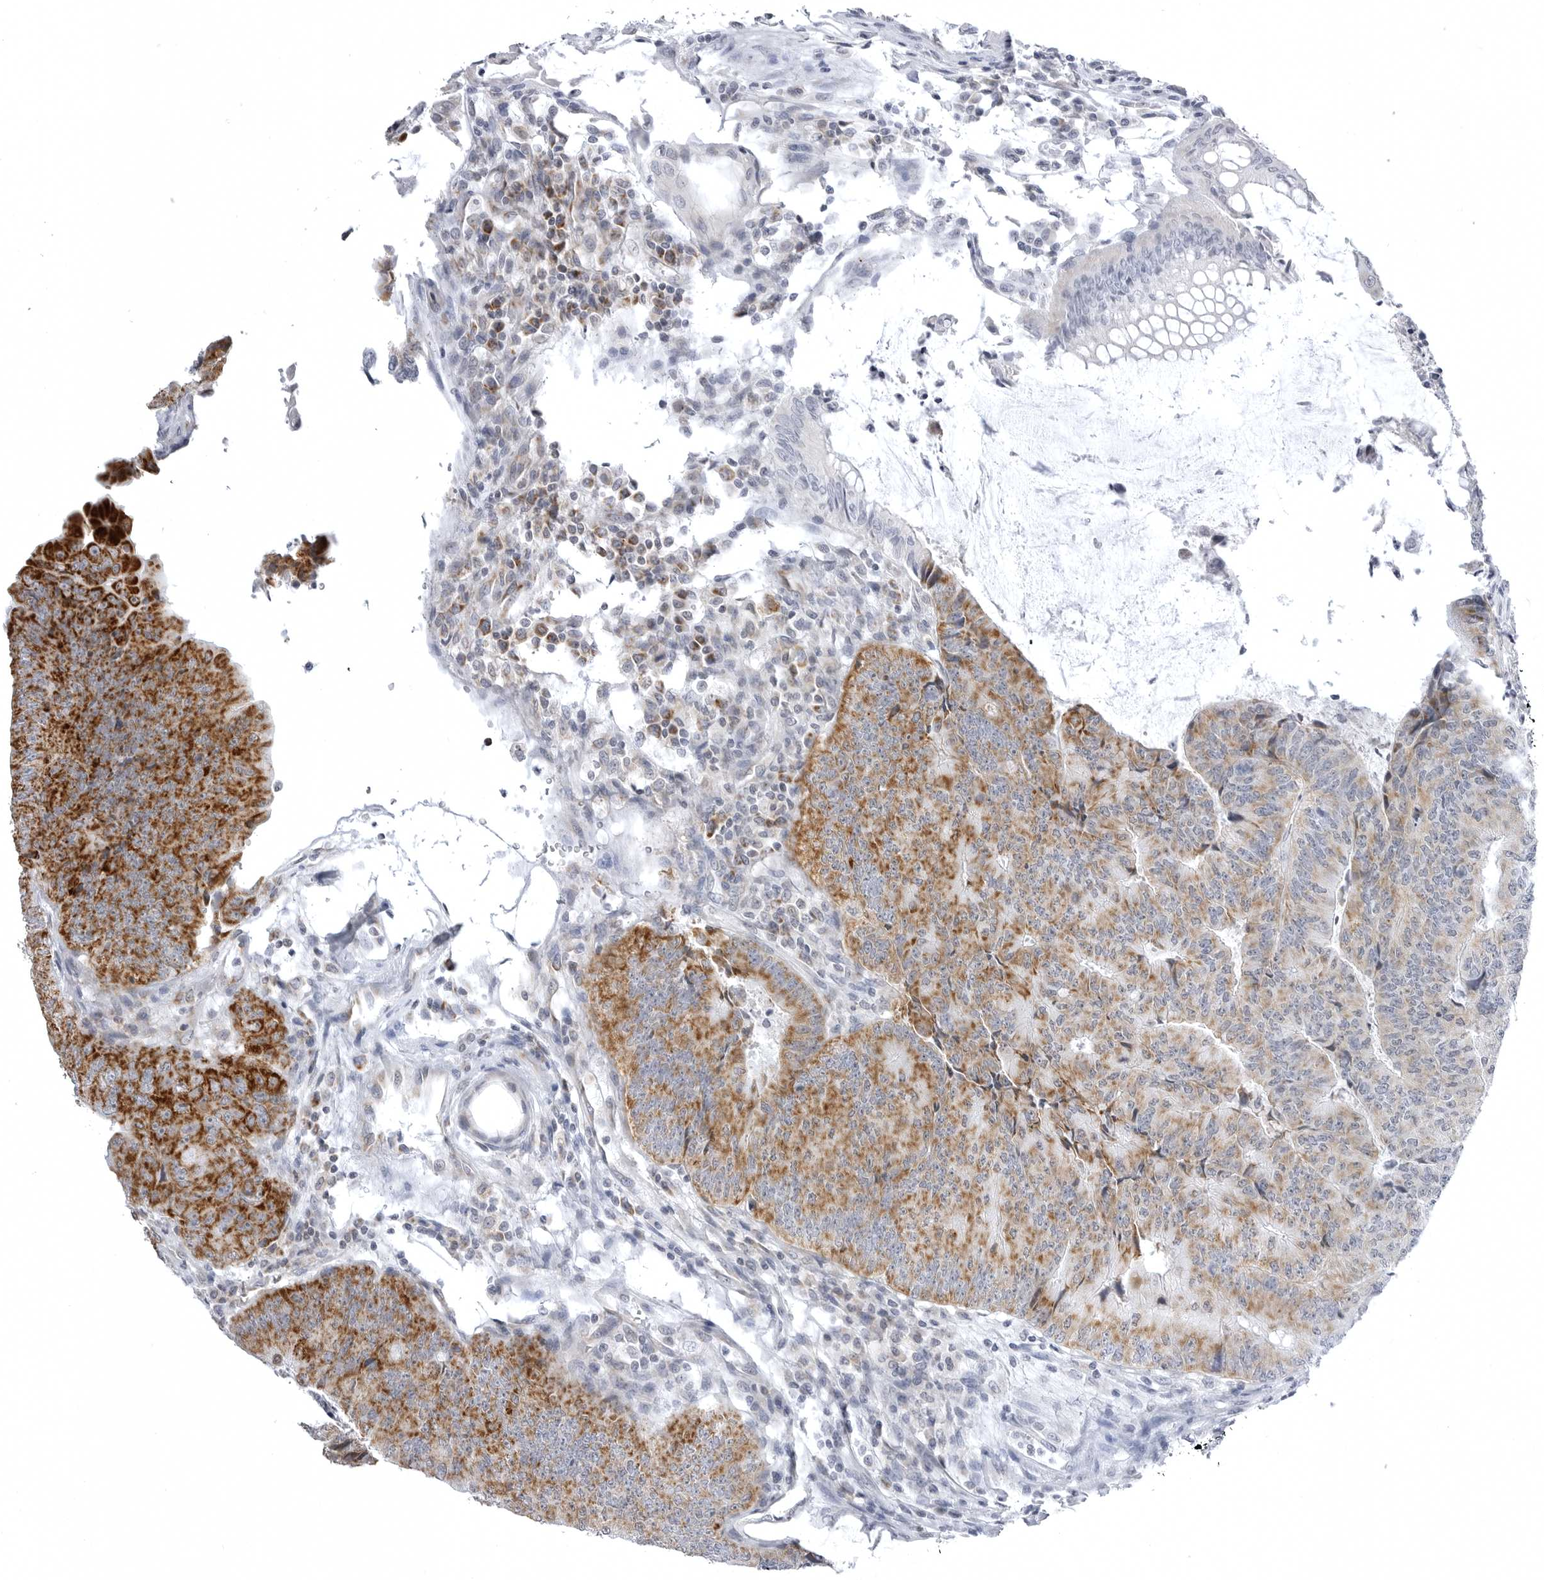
{"staining": {"intensity": "moderate", "quantity": "25%-75%", "location": "cytoplasmic/membranous"}, "tissue": "colorectal cancer", "cell_type": "Tumor cells", "image_type": "cancer", "snomed": [{"axis": "morphology", "description": "Adenocarcinoma, NOS"}, {"axis": "topography", "description": "Colon"}], "caption": "Colorectal cancer stained with a brown dye reveals moderate cytoplasmic/membranous positive staining in about 25%-75% of tumor cells.", "gene": "TUFM", "patient": {"sex": "female", "age": 67}}